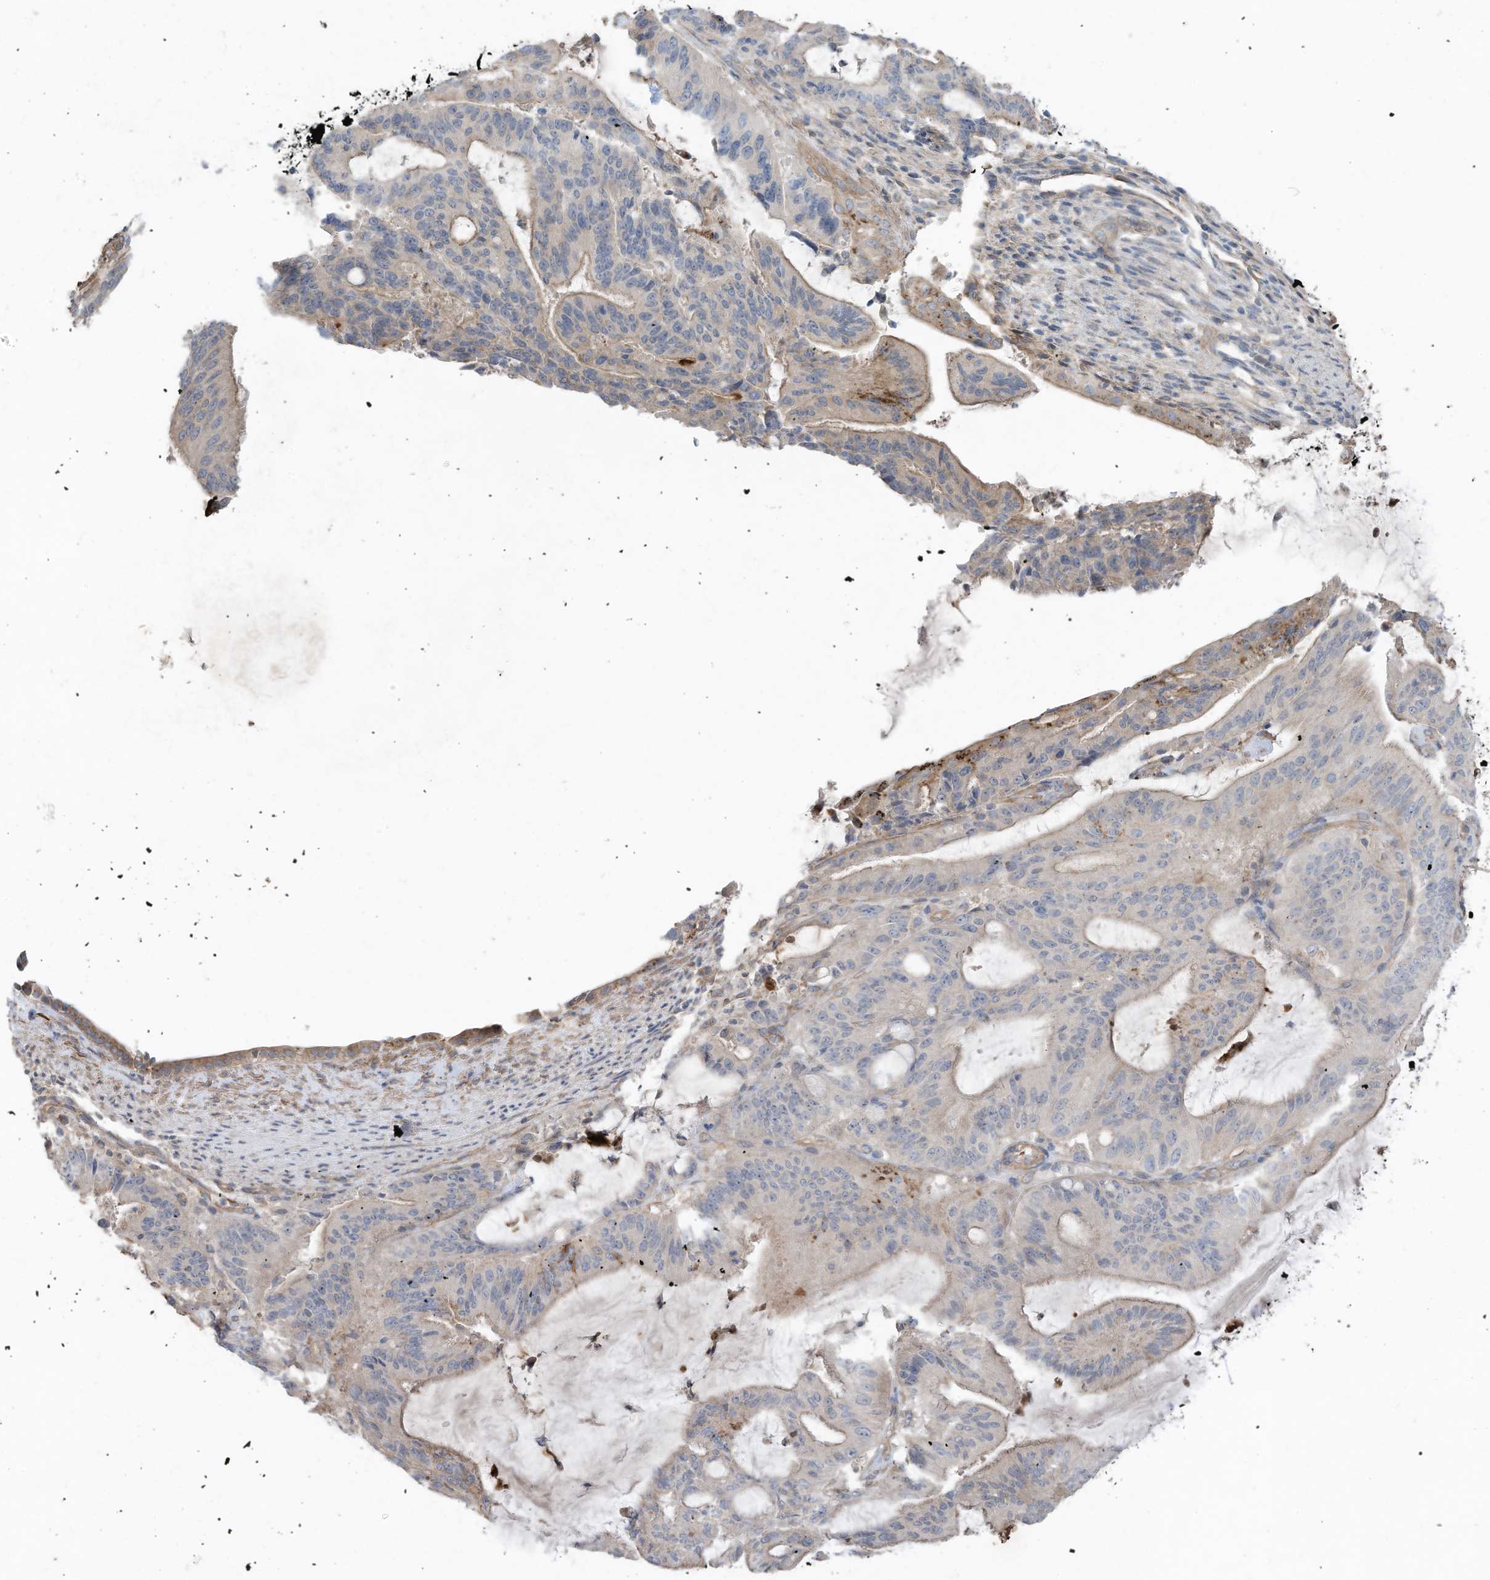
{"staining": {"intensity": "negative", "quantity": "none", "location": "none"}, "tissue": "liver cancer", "cell_type": "Tumor cells", "image_type": "cancer", "snomed": [{"axis": "morphology", "description": "Normal tissue, NOS"}, {"axis": "morphology", "description": "Cholangiocarcinoma"}, {"axis": "topography", "description": "Liver"}, {"axis": "topography", "description": "Peripheral nerve tissue"}], "caption": "Cholangiocarcinoma (liver) was stained to show a protein in brown. There is no significant expression in tumor cells.", "gene": "SLC17A7", "patient": {"sex": "female", "age": 73}}